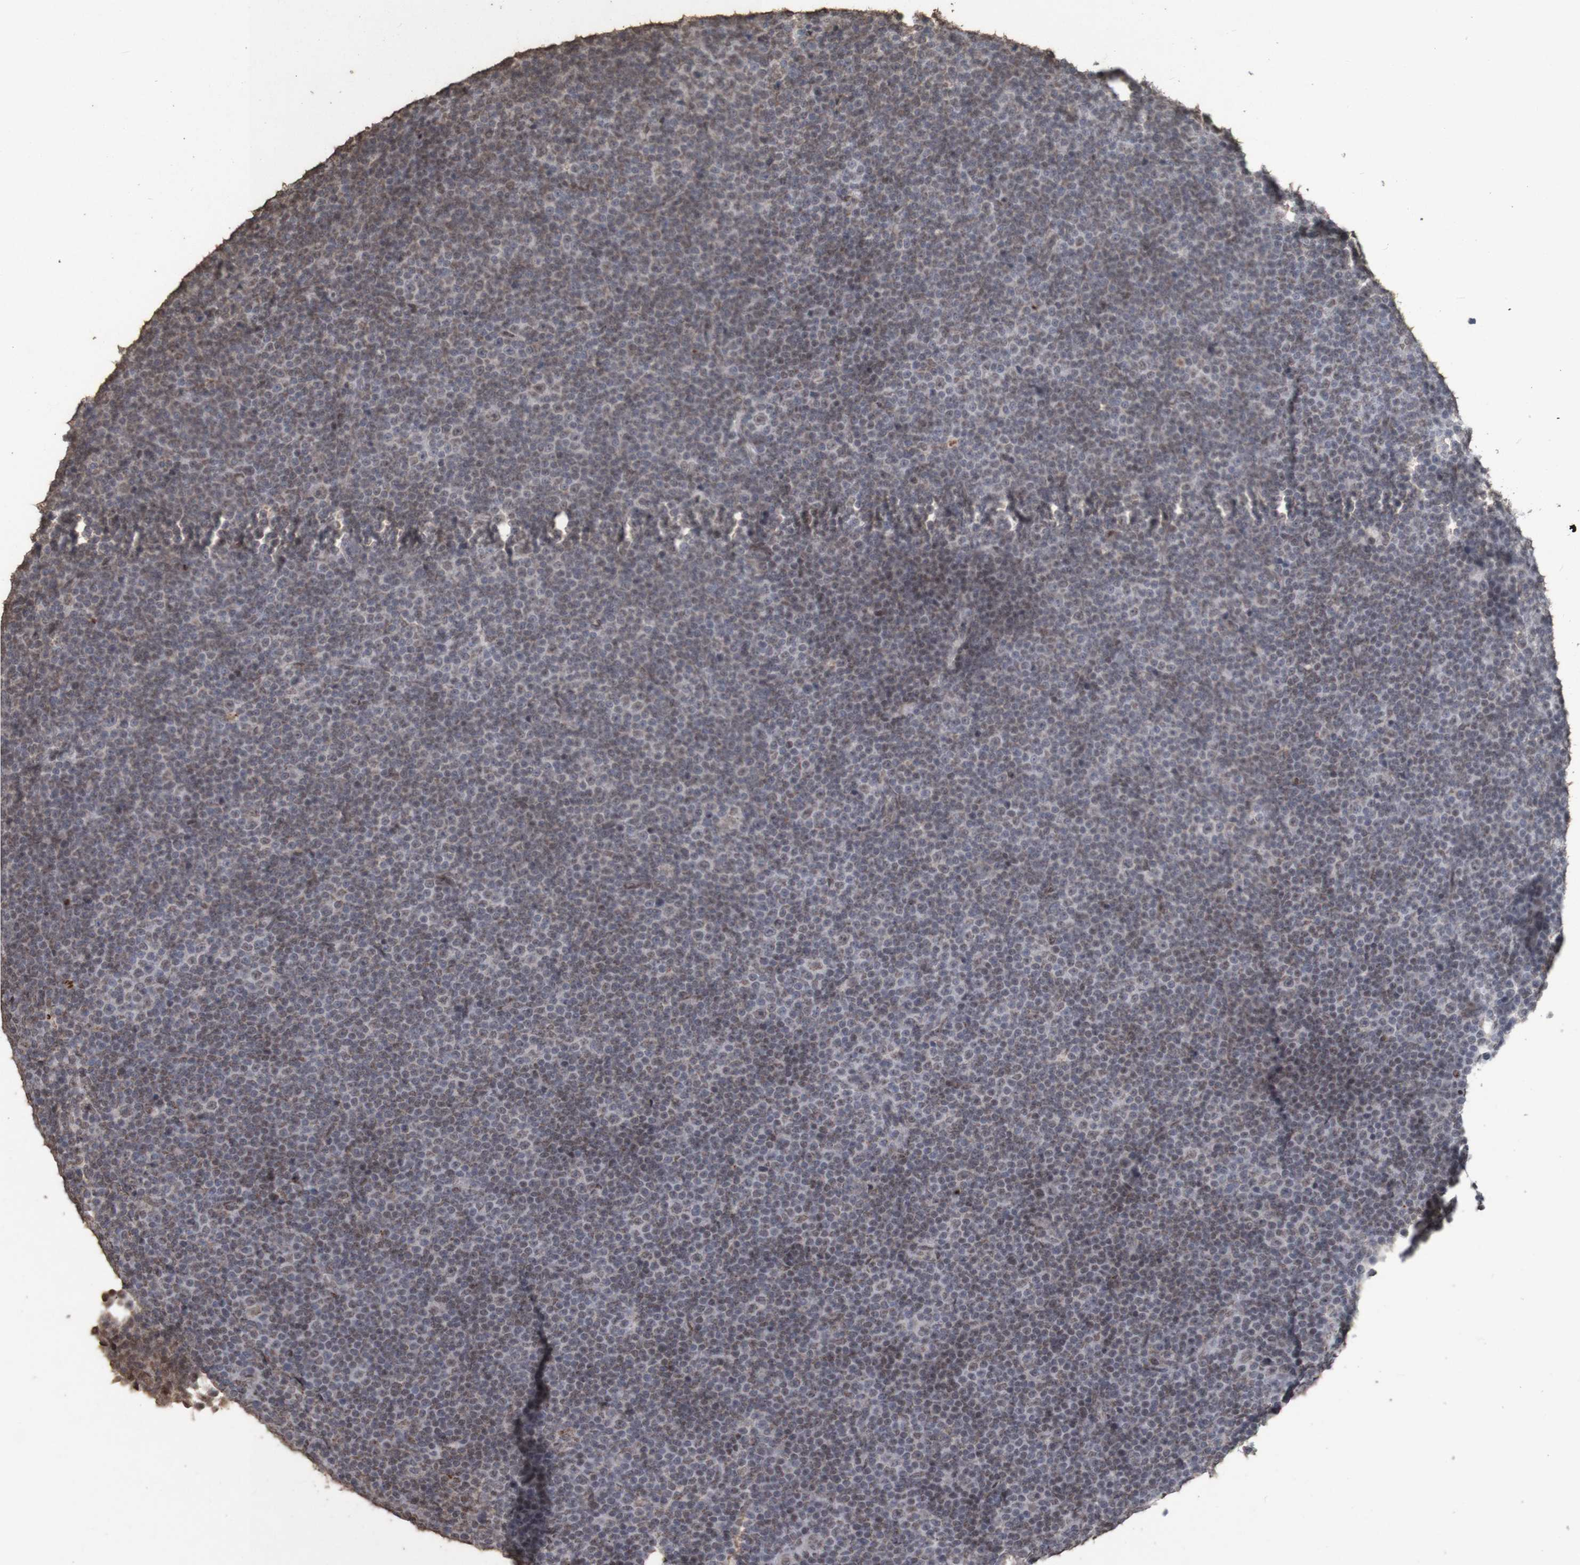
{"staining": {"intensity": "weak", "quantity": ">75%", "location": "nuclear"}, "tissue": "lymphoma", "cell_type": "Tumor cells", "image_type": "cancer", "snomed": [{"axis": "morphology", "description": "Malignant lymphoma, non-Hodgkin's type, Low grade"}, {"axis": "topography", "description": "Lymph node"}], "caption": "A photomicrograph of lymphoma stained for a protein exhibits weak nuclear brown staining in tumor cells.", "gene": "GFI1", "patient": {"sex": "female", "age": 67}}